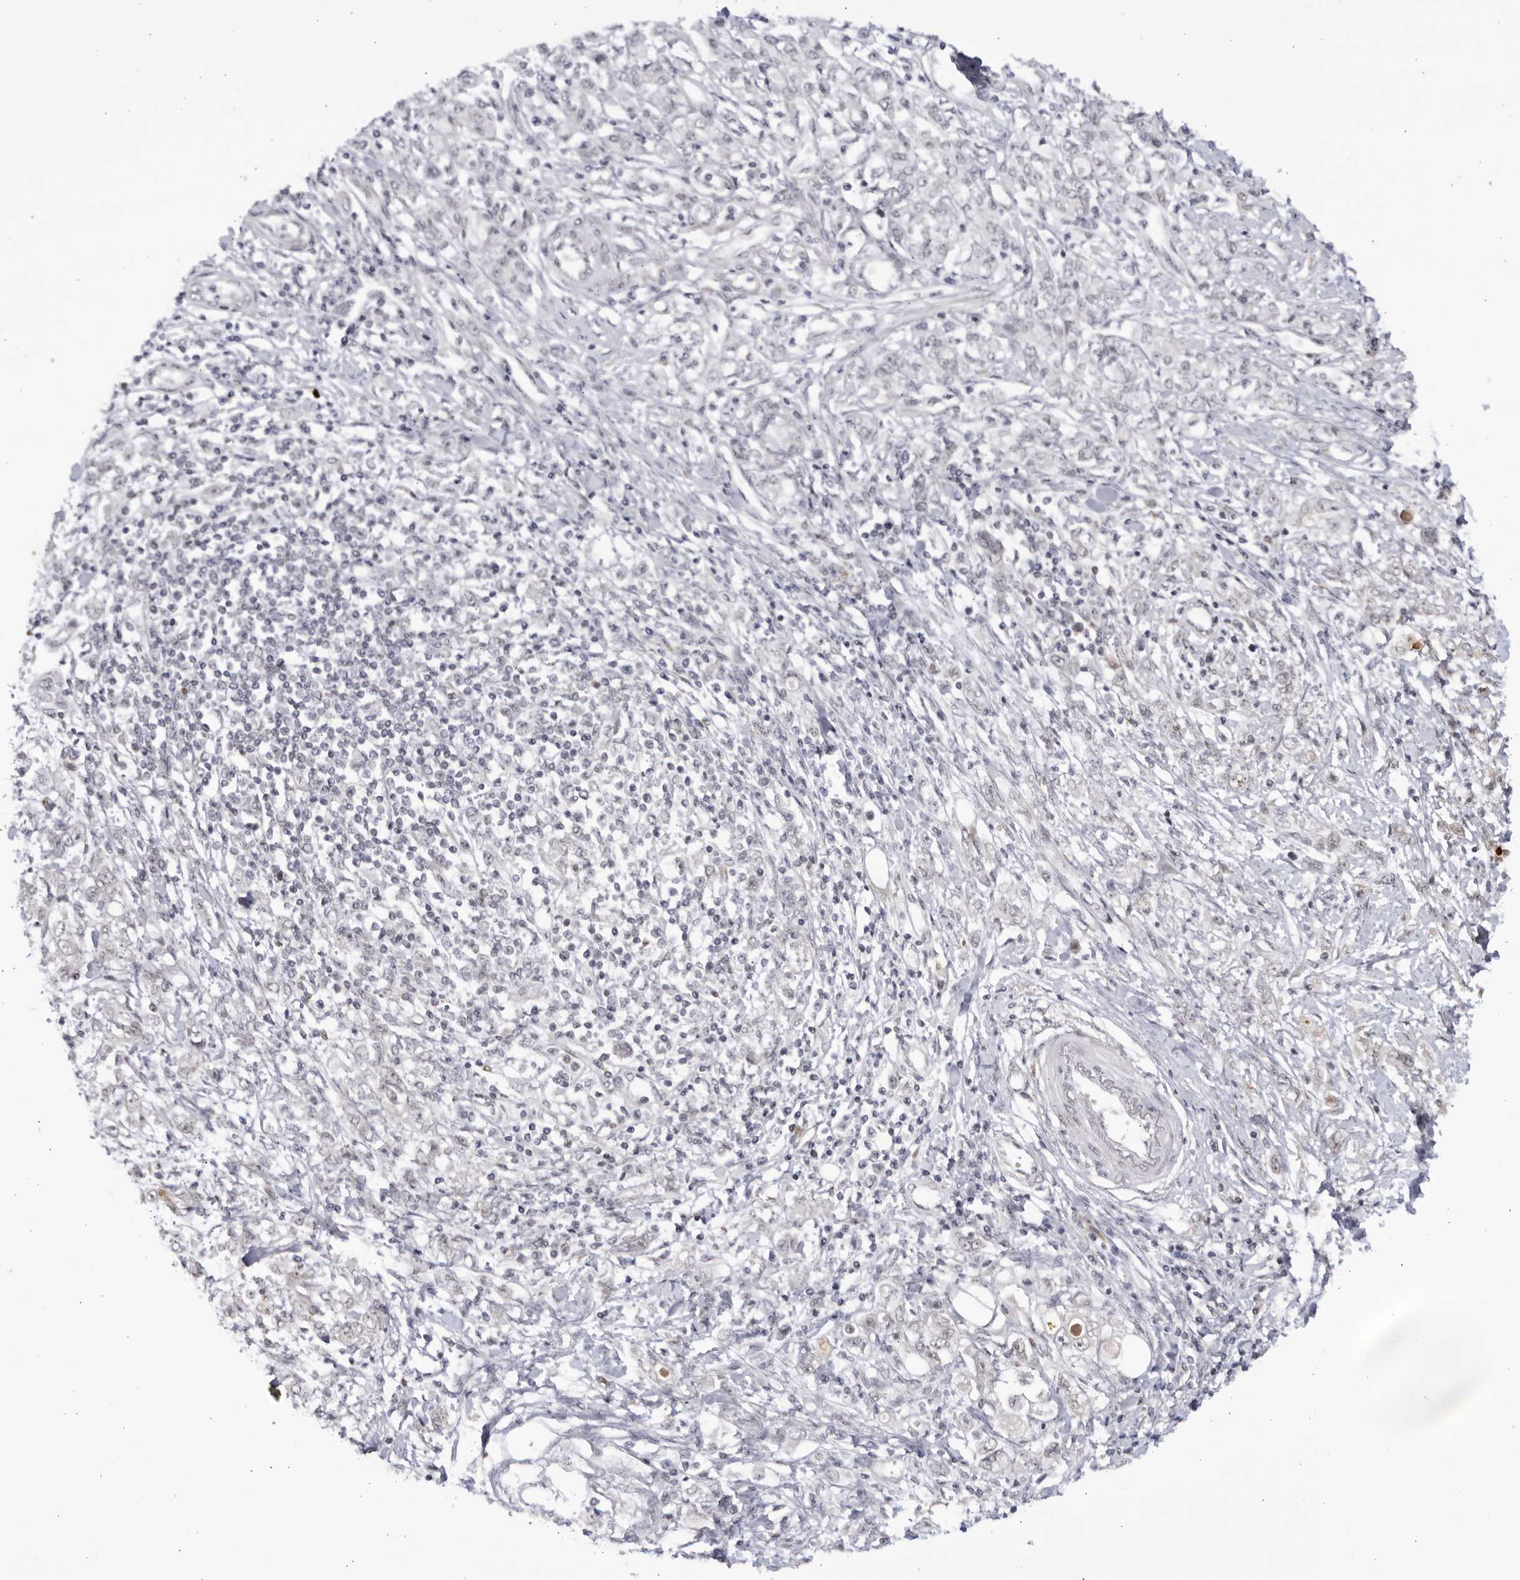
{"staining": {"intensity": "weak", "quantity": "<25%", "location": "cytoplasmic/membranous"}, "tissue": "stomach cancer", "cell_type": "Tumor cells", "image_type": "cancer", "snomed": [{"axis": "morphology", "description": "Adenocarcinoma, NOS"}, {"axis": "topography", "description": "Stomach"}], "caption": "This is a micrograph of immunohistochemistry (IHC) staining of stomach cancer (adenocarcinoma), which shows no staining in tumor cells.", "gene": "RASGEF1C", "patient": {"sex": "female", "age": 76}}